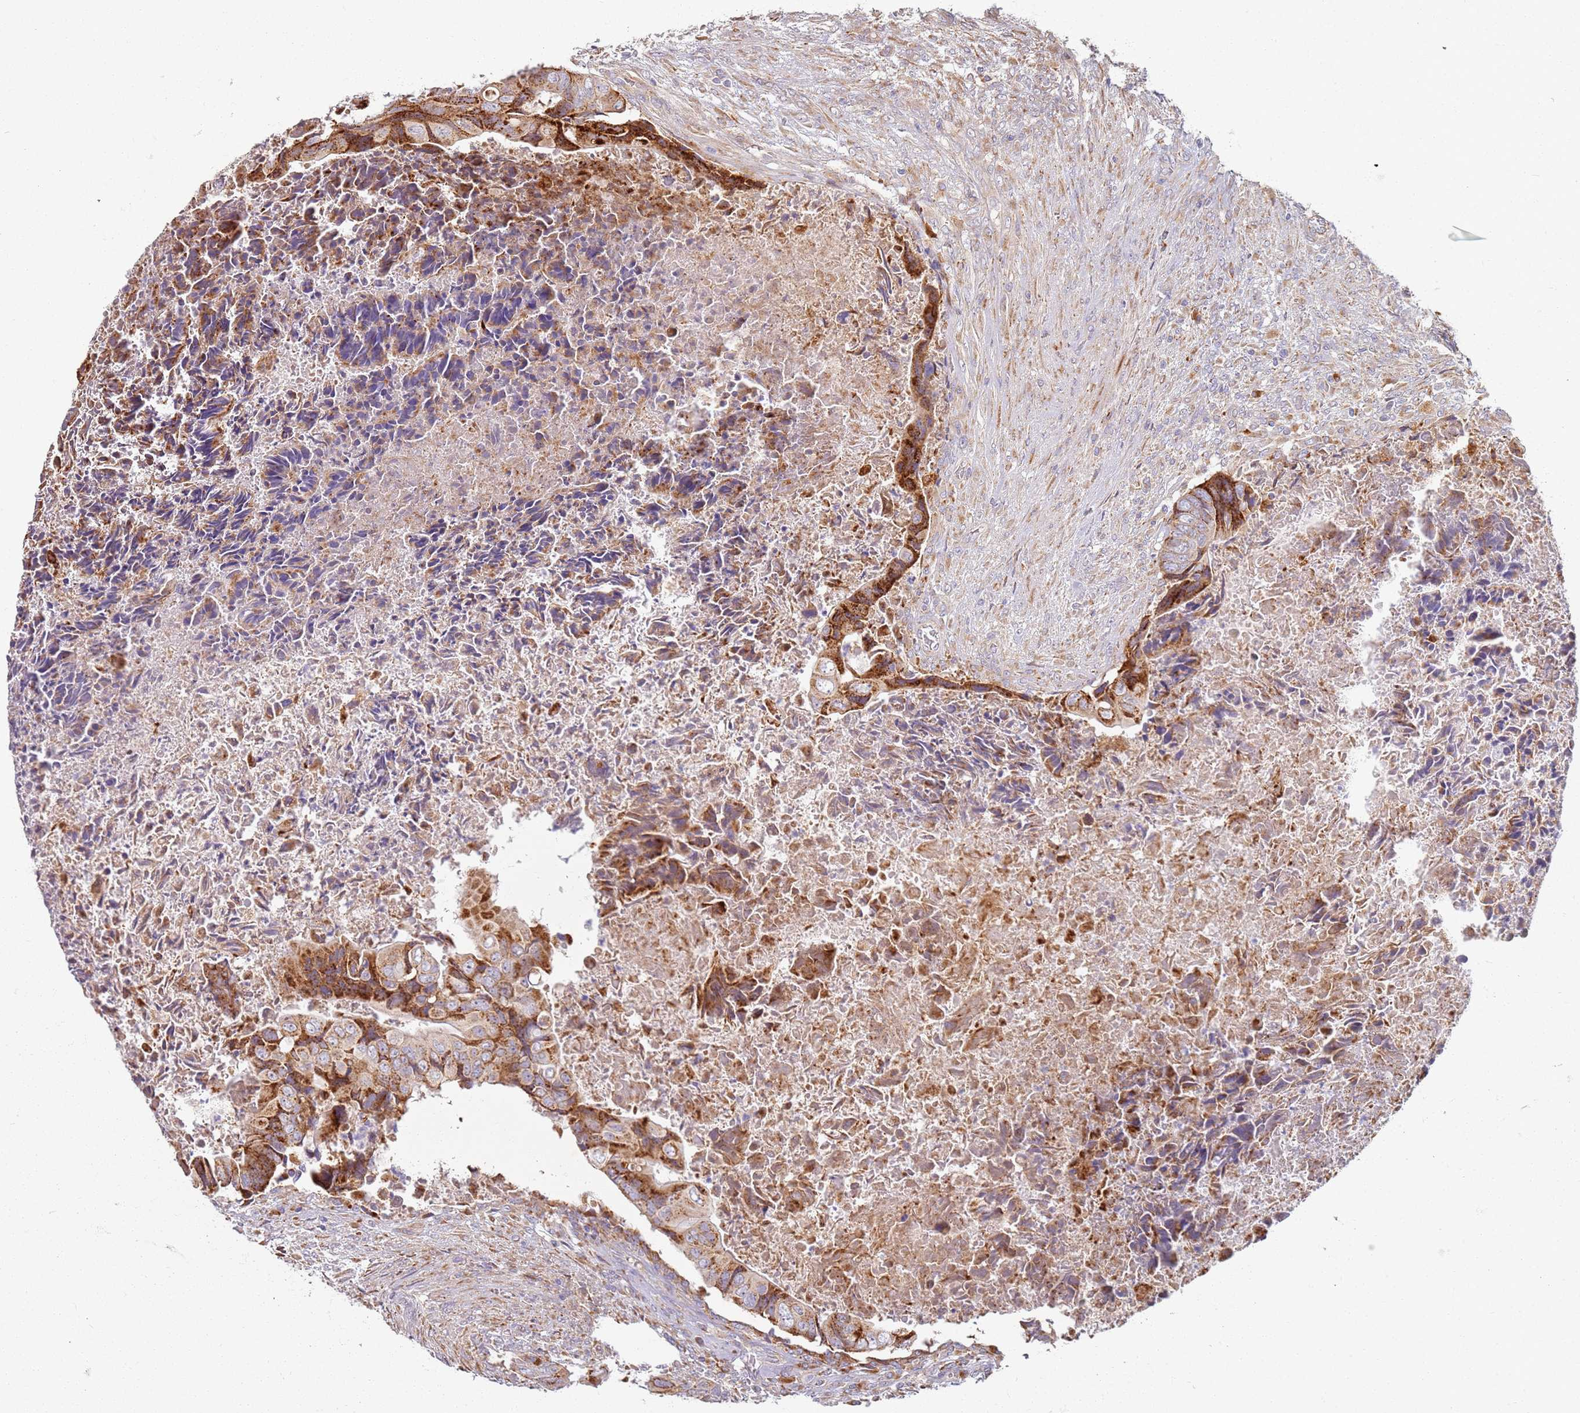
{"staining": {"intensity": "moderate", "quantity": ">75%", "location": "cytoplasmic/membranous"}, "tissue": "colorectal cancer", "cell_type": "Tumor cells", "image_type": "cancer", "snomed": [{"axis": "morphology", "description": "Adenocarcinoma, NOS"}, {"axis": "topography", "description": "Rectum"}], "caption": "Adenocarcinoma (colorectal) tissue shows moderate cytoplasmic/membranous positivity in about >75% of tumor cells Using DAB (brown) and hematoxylin (blue) stains, captured at high magnification using brightfield microscopy.", "gene": "PROKR2", "patient": {"sex": "female", "age": 78}}